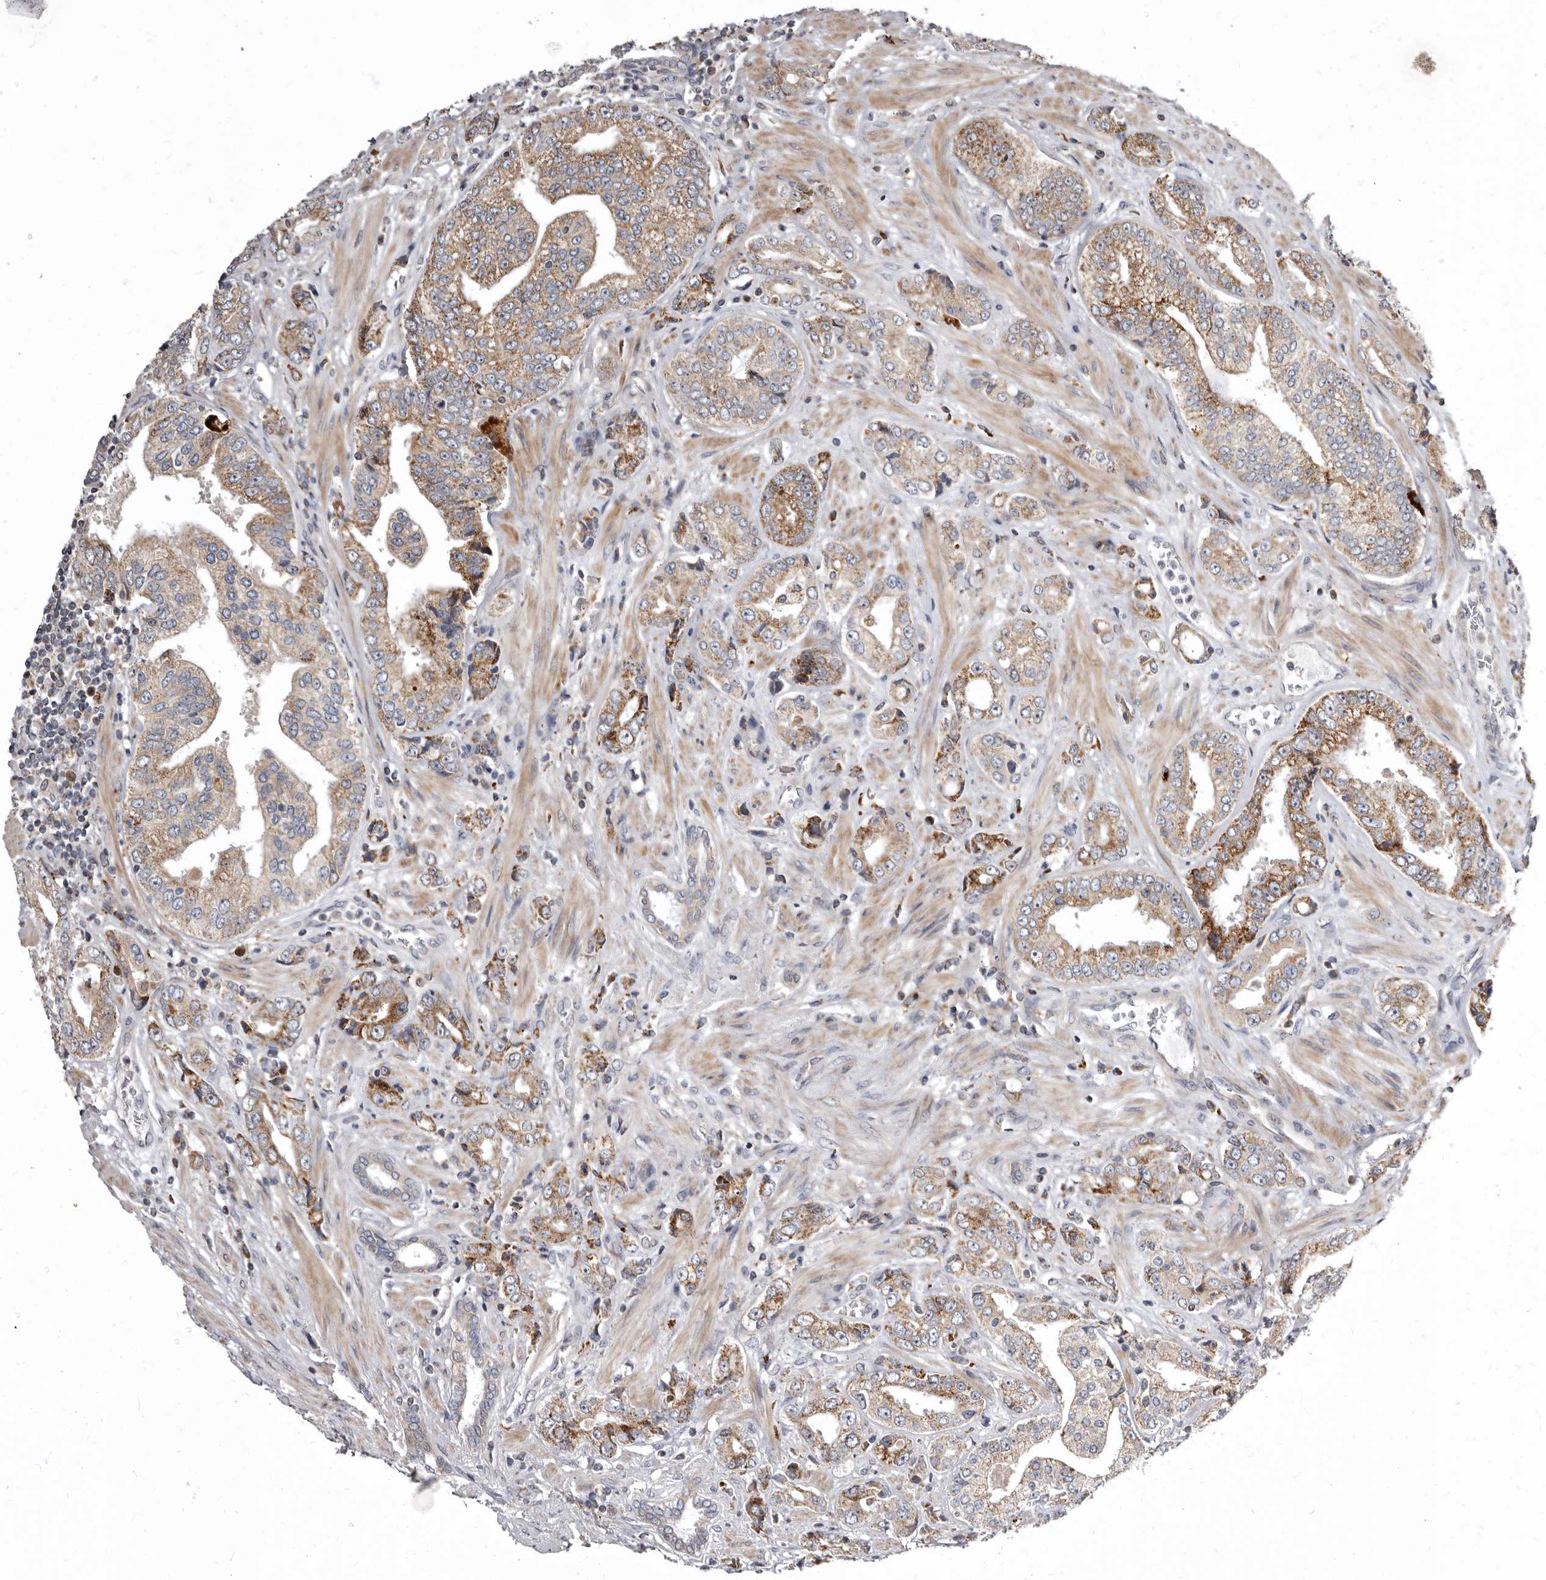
{"staining": {"intensity": "moderate", "quantity": "25%-75%", "location": "cytoplasmic/membranous"}, "tissue": "prostate cancer", "cell_type": "Tumor cells", "image_type": "cancer", "snomed": [{"axis": "morphology", "description": "Adenocarcinoma, High grade"}, {"axis": "topography", "description": "Prostate"}], "caption": "An image of high-grade adenocarcinoma (prostate) stained for a protein demonstrates moderate cytoplasmic/membranous brown staining in tumor cells. Using DAB (brown) and hematoxylin (blue) stains, captured at high magnification using brightfield microscopy.", "gene": "SMC4", "patient": {"sex": "male", "age": 61}}